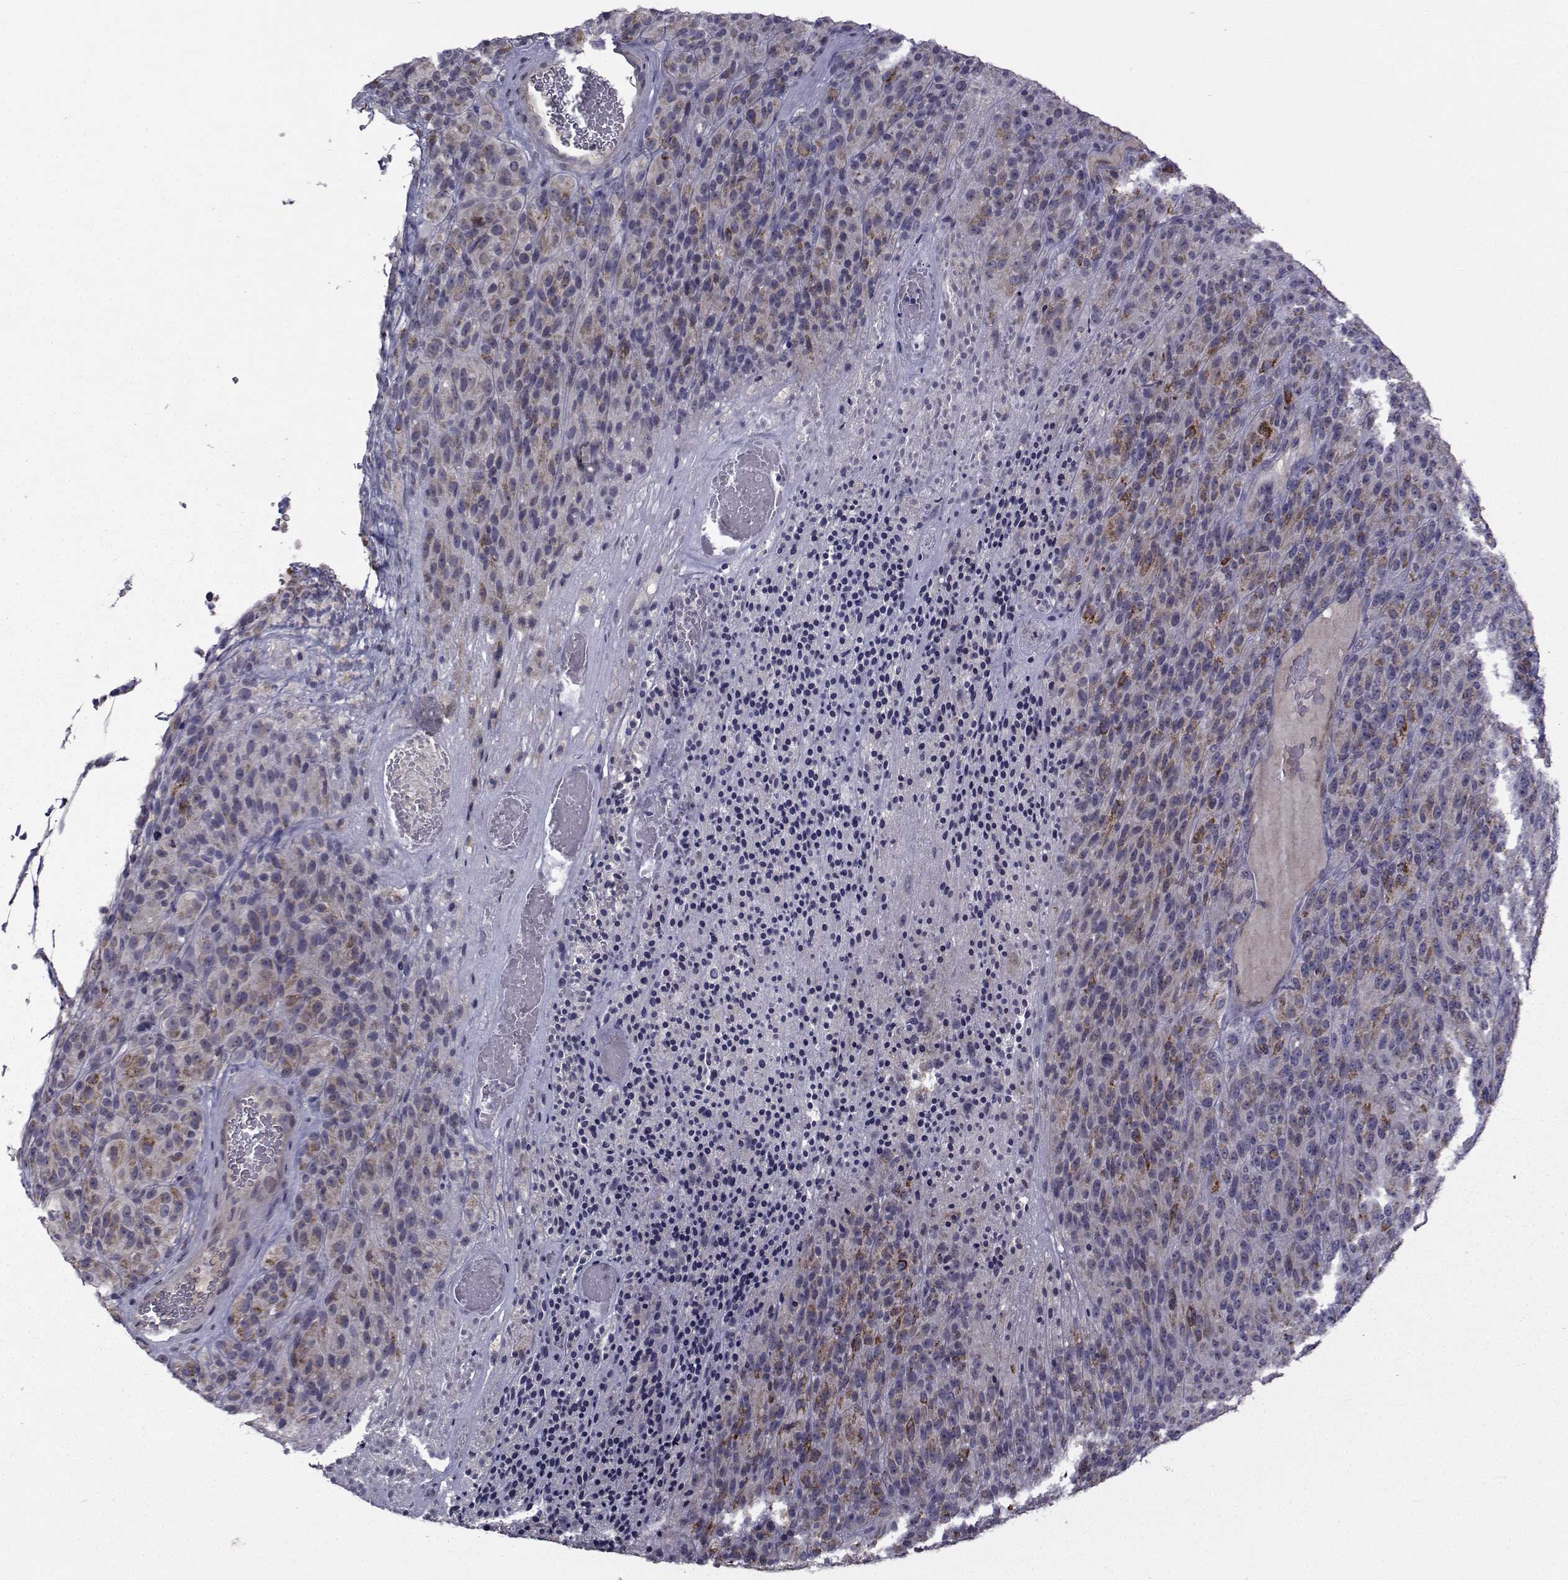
{"staining": {"intensity": "moderate", "quantity": "<25%", "location": "cytoplasmic/membranous"}, "tissue": "melanoma", "cell_type": "Tumor cells", "image_type": "cancer", "snomed": [{"axis": "morphology", "description": "Malignant melanoma, Metastatic site"}, {"axis": "topography", "description": "Brain"}], "caption": "DAB immunohistochemical staining of human malignant melanoma (metastatic site) displays moderate cytoplasmic/membranous protein staining in approximately <25% of tumor cells.", "gene": "FDXR", "patient": {"sex": "female", "age": 56}}